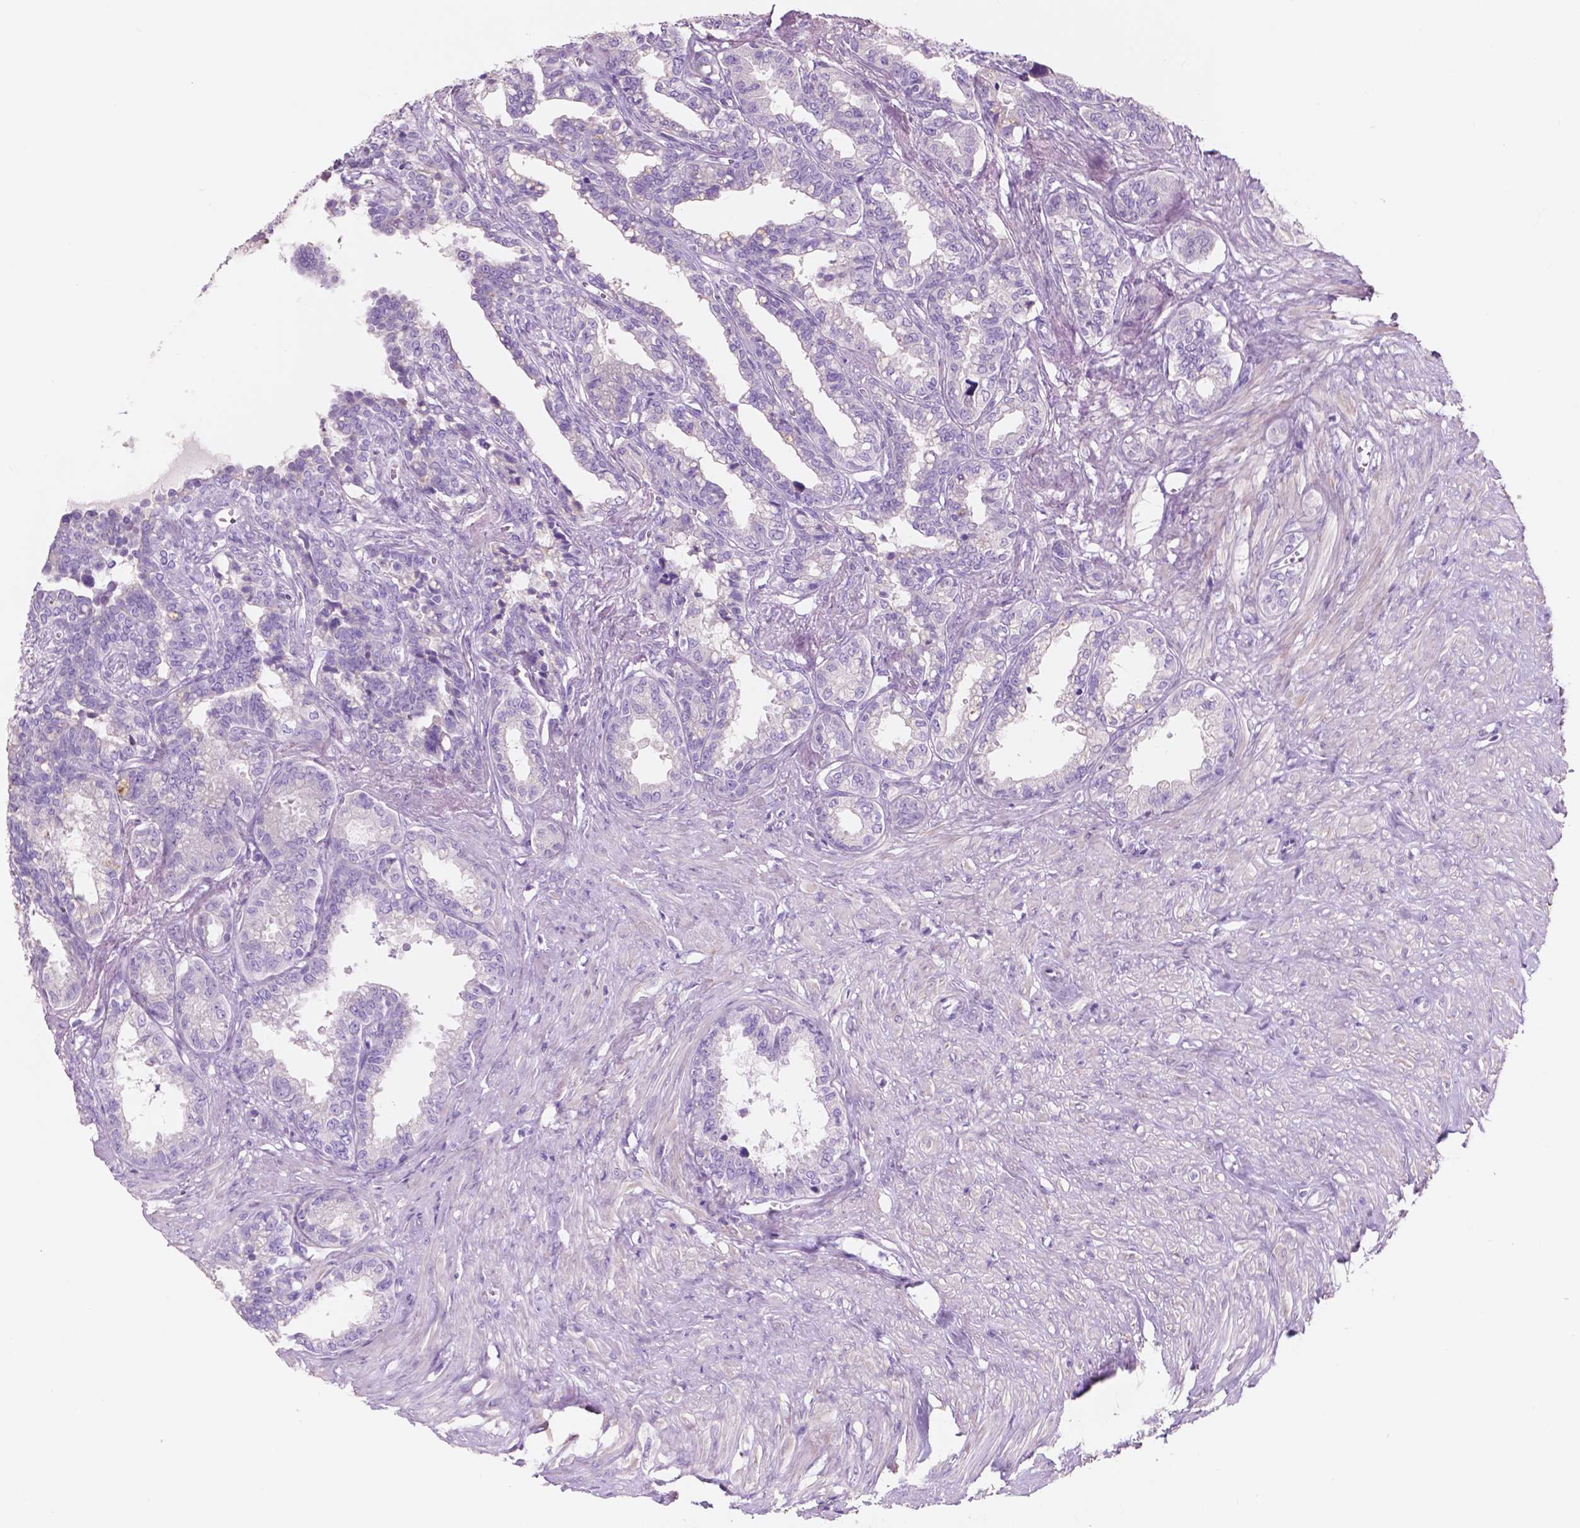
{"staining": {"intensity": "negative", "quantity": "none", "location": "none"}, "tissue": "seminal vesicle", "cell_type": "Glandular cells", "image_type": "normal", "snomed": [{"axis": "morphology", "description": "Normal tissue, NOS"}, {"axis": "morphology", "description": "Urothelial carcinoma, NOS"}, {"axis": "topography", "description": "Urinary bladder"}, {"axis": "topography", "description": "Seminal veicle"}], "caption": "High power microscopy photomicrograph of an immunohistochemistry (IHC) micrograph of benign seminal vesicle, revealing no significant positivity in glandular cells.", "gene": "CUZD1", "patient": {"sex": "male", "age": 76}}